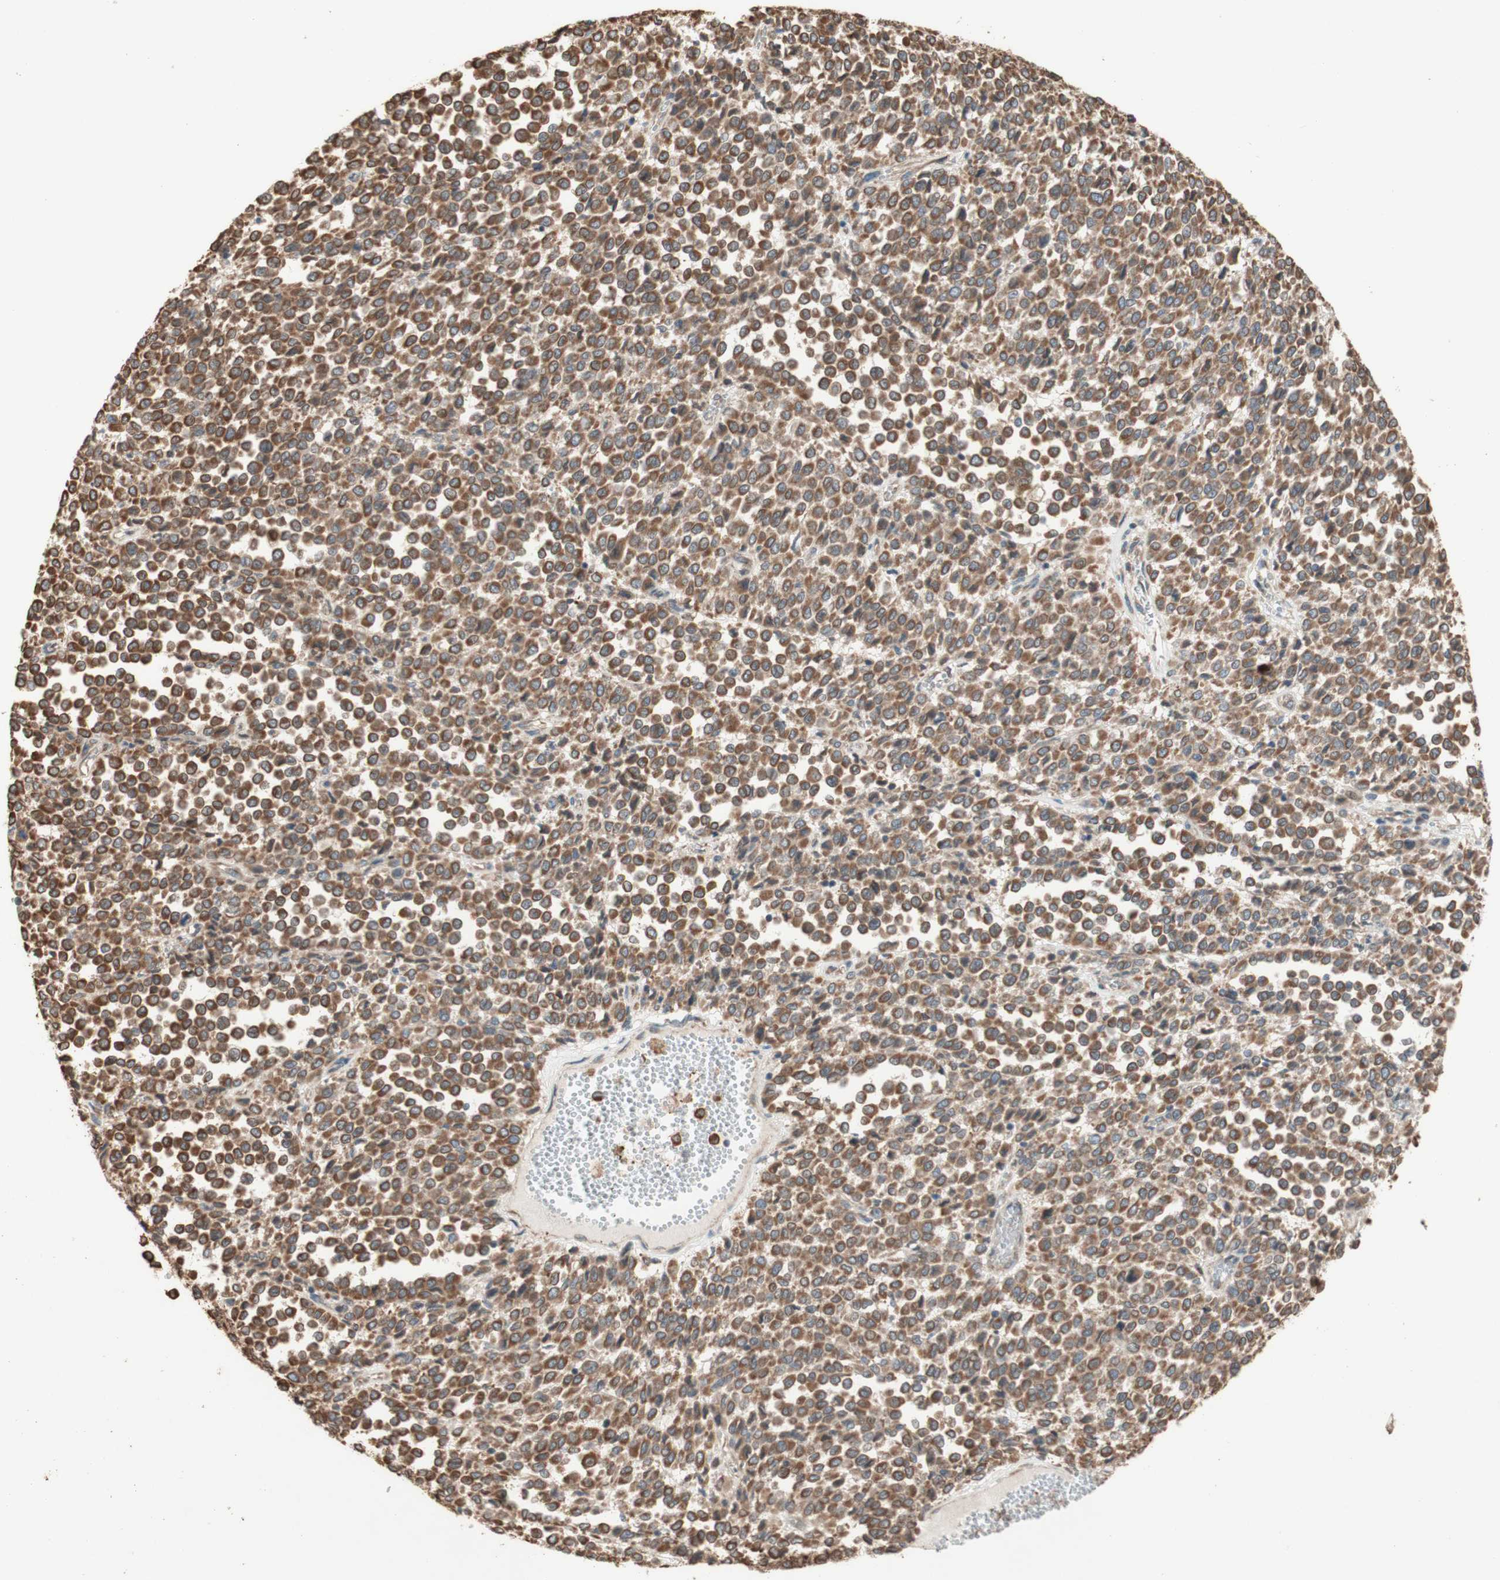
{"staining": {"intensity": "moderate", "quantity": ">75%", "location": "cytoplasmic/membranous"}, "tissue": "melanoma", "cell_type": "Tumor cells", "image_type": "cancer", "snomed": [{"axis": "morphology", "description": "Malignant melanoma, Metastatic site"}, {"axis": "topography", "description": "Pancreas"}], "caption": "Moderate cytoplasmic/membranous protein positivity is seen in approximately >75% of tumor cells in melanoma.", "gene": "SOCS2", "patient": {"sex": "female", "age": 30}}